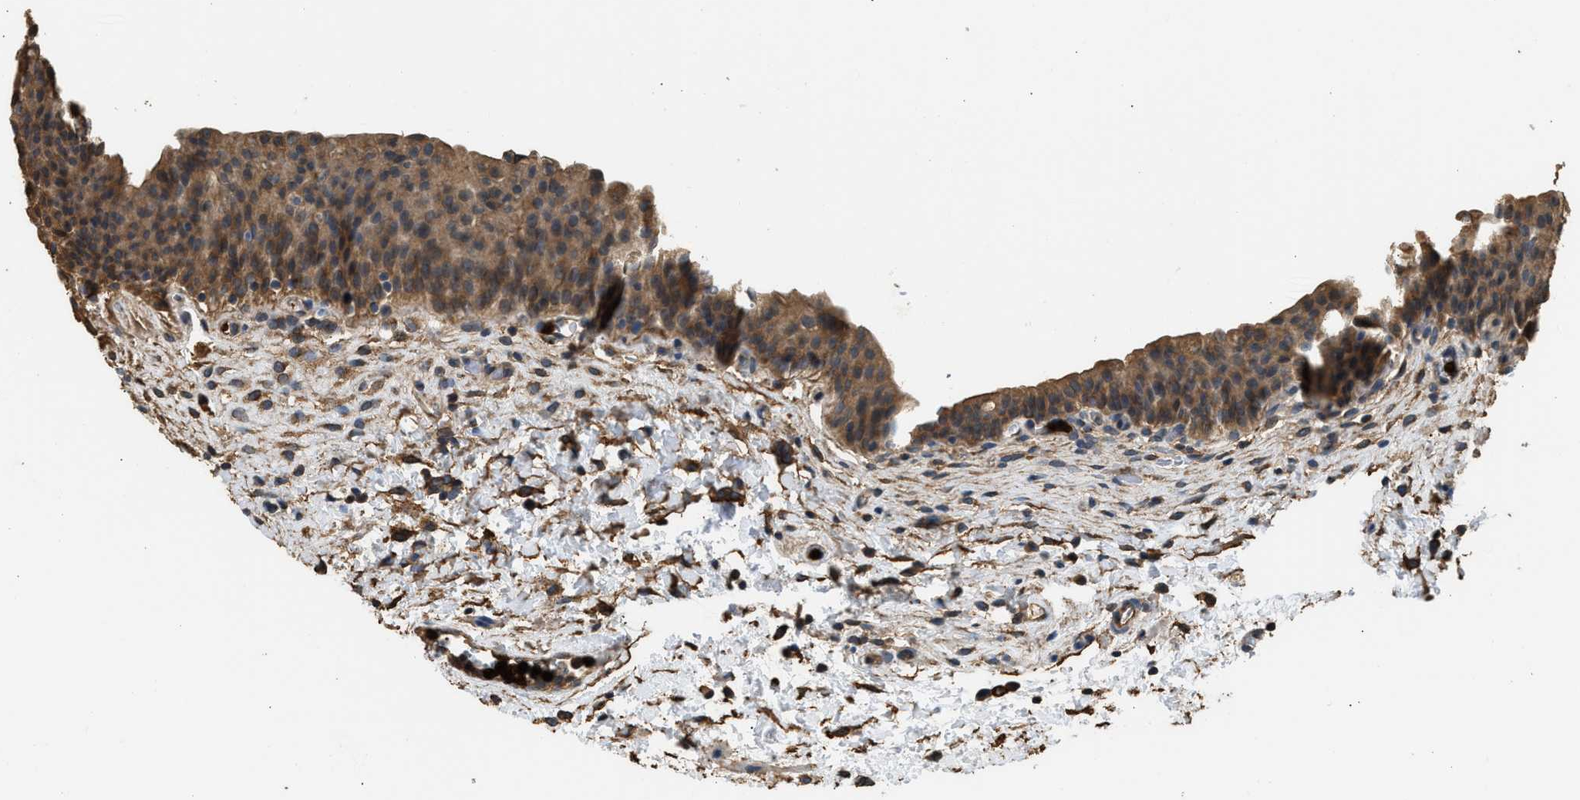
{"staining": {"intensity": "moderate", "quantity": ">75%", "location": "cytoplasmic/membranous"}, "tissue": "urinary bladder", "cell_type": "Urothelial cells", "image_type": "normal", "snomed": [{"axis": "morphology", "description": "Normal tissue, NOS"}, {"axis": "topography", "description": "Urinary bladder"}], "caption": "Protein staining shows moderate cytoplasmic/membranous staining in approximately >75% of urothelial cells in unremarkable urinary bladder.", "gene": "ANXA3", "patient": {"sex": "male", "age": 37}}